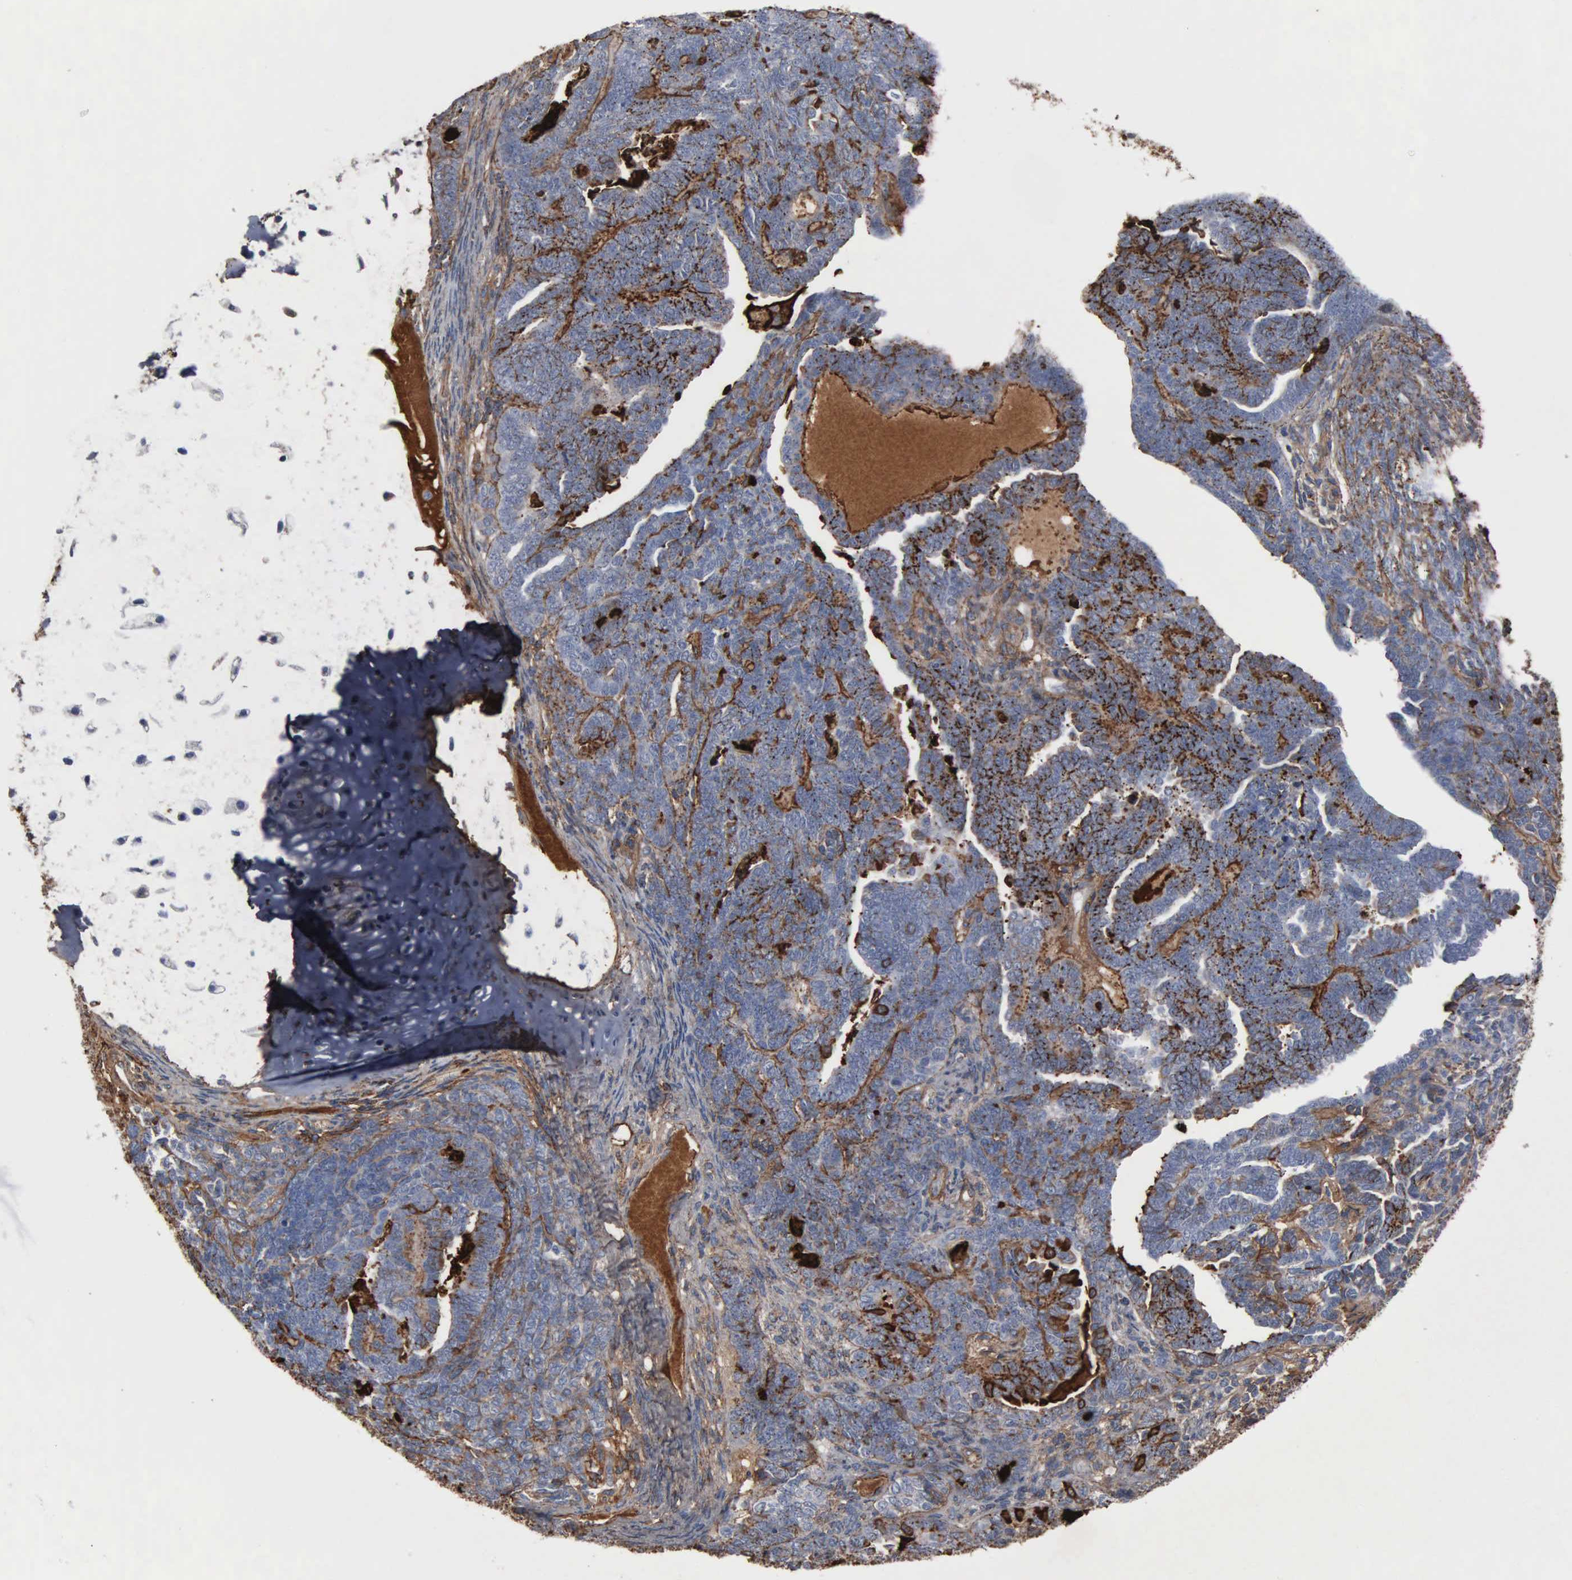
{"staining": {"intensity": "moderate", "quantity": "25%-75%", "location": "cytoplasmic/membranous"}, "tissue": "endometrial cancer", "cell_type": "Tumor cells", "image_type": "cancer", "snomed": [{"axis": "morphology", "description": "Neoplasm, malignant, NOS"}, {"axis": "topography", "description": "Endometrium"}], "caption": "IHC photomicrograph of neoplastic tissue: neoplasm (malignant) (endometrial) stained using IHC demonstrates medium levels of moderate protein expression localized specifically in the cytoplasmic/membranous of tumor cells, appearing as a cytoplasmic/membranous brown color.", "gene": "FN1", "patient": {"sex": "female", "age": 74}}